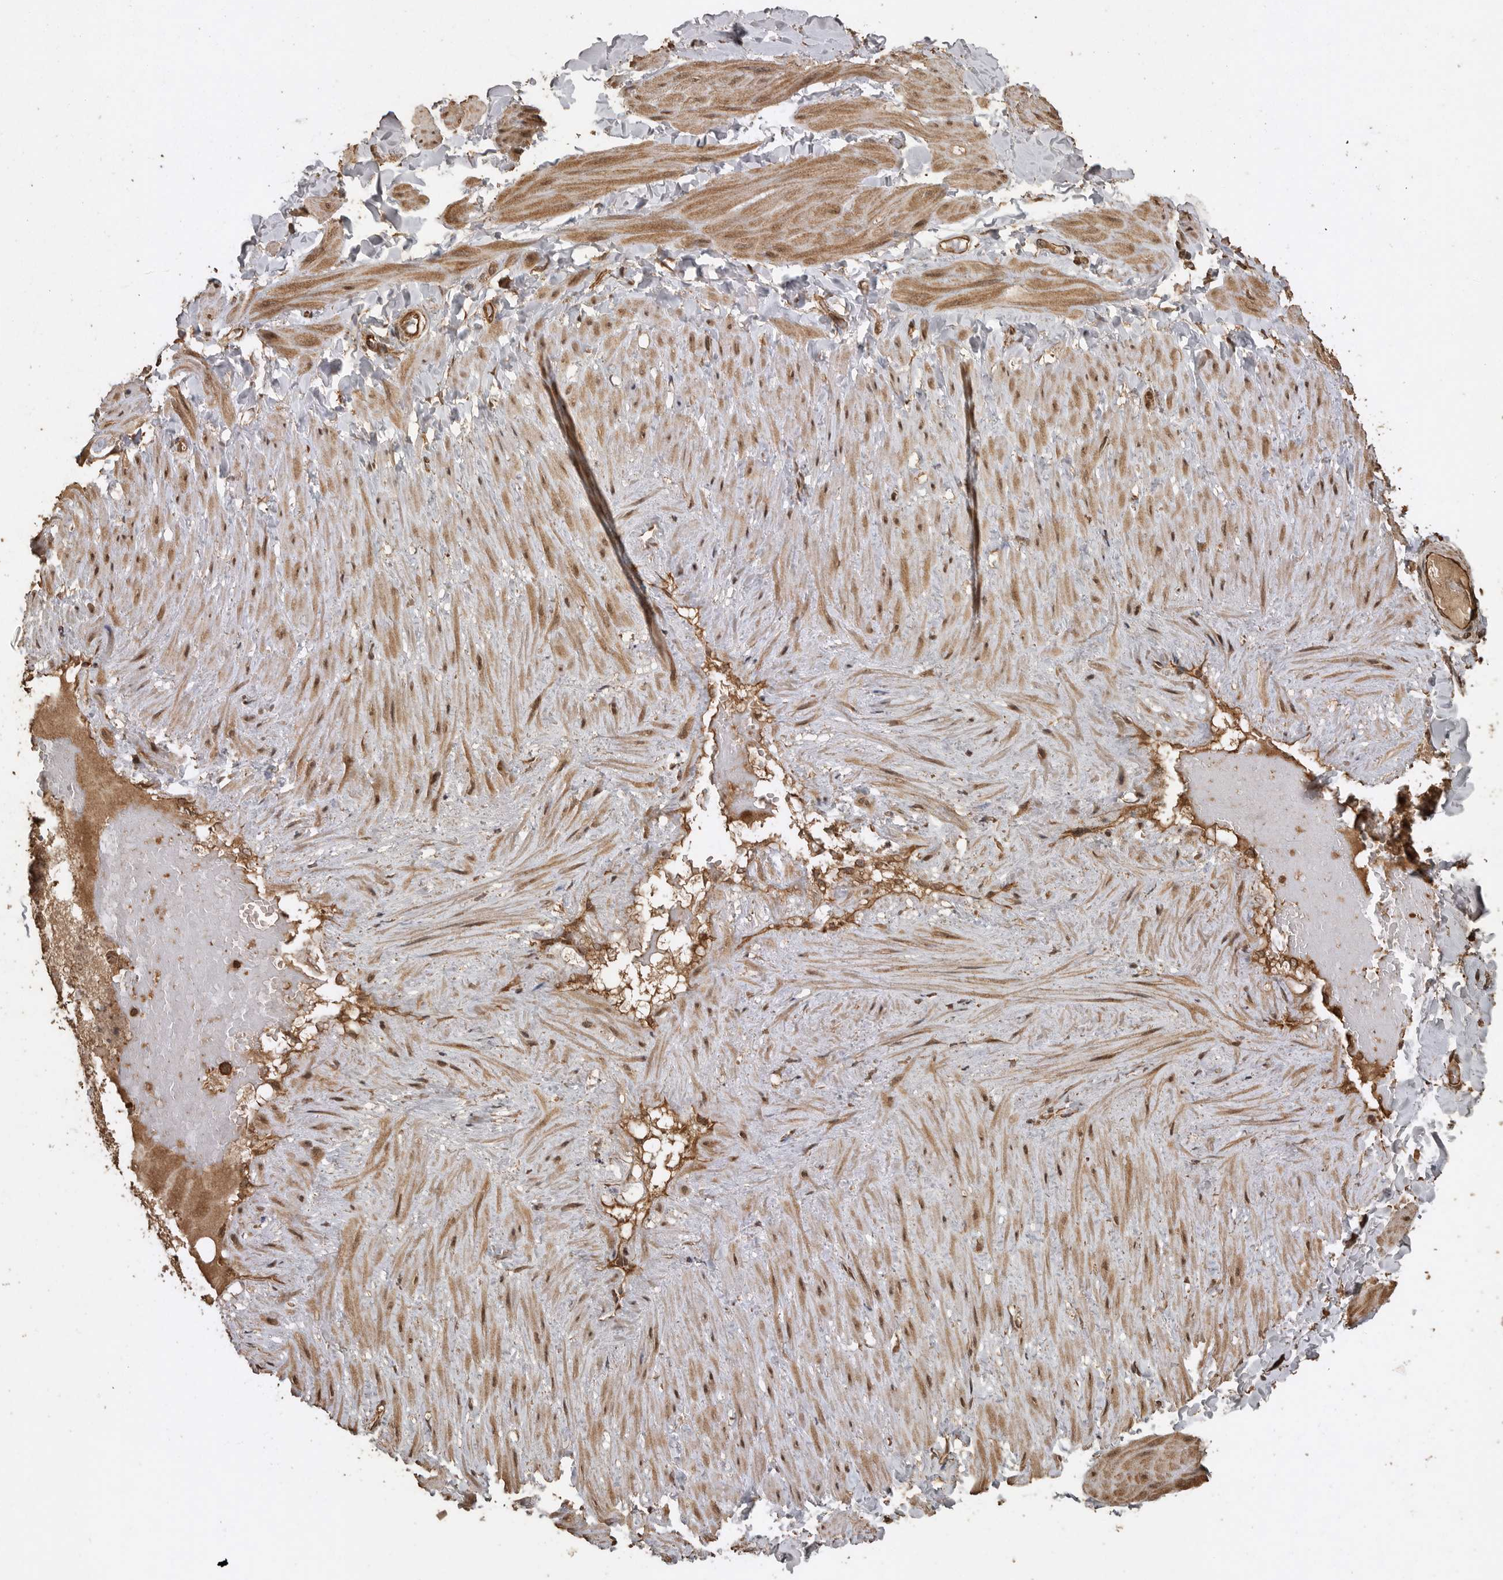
{"staining": {"intensity": "weak", "quantity": ">75%", "location": "cytoplasmic/membranous"}, "tissue": "adipose tissue", "cell_type": "Adipocytes", "image_type": "normal", "snomed": [{"axis": "morphology", "description": "Normal tissue, NOS"}, {"axis": "topography", "description": "Adipose tissue"}, {"axis": "topography", "description": "Vascular tissue"}, {"axis": "topography", "description": "Peripheral nerve tissue"}], "caption": "A low amount of weak cytoplasmic/membranous expression is appreciated in about >75% of adipocytes in unremarkable adipose tissue.", "gene": "PINK1", "patient": {"sex": "male", "age": 25}}